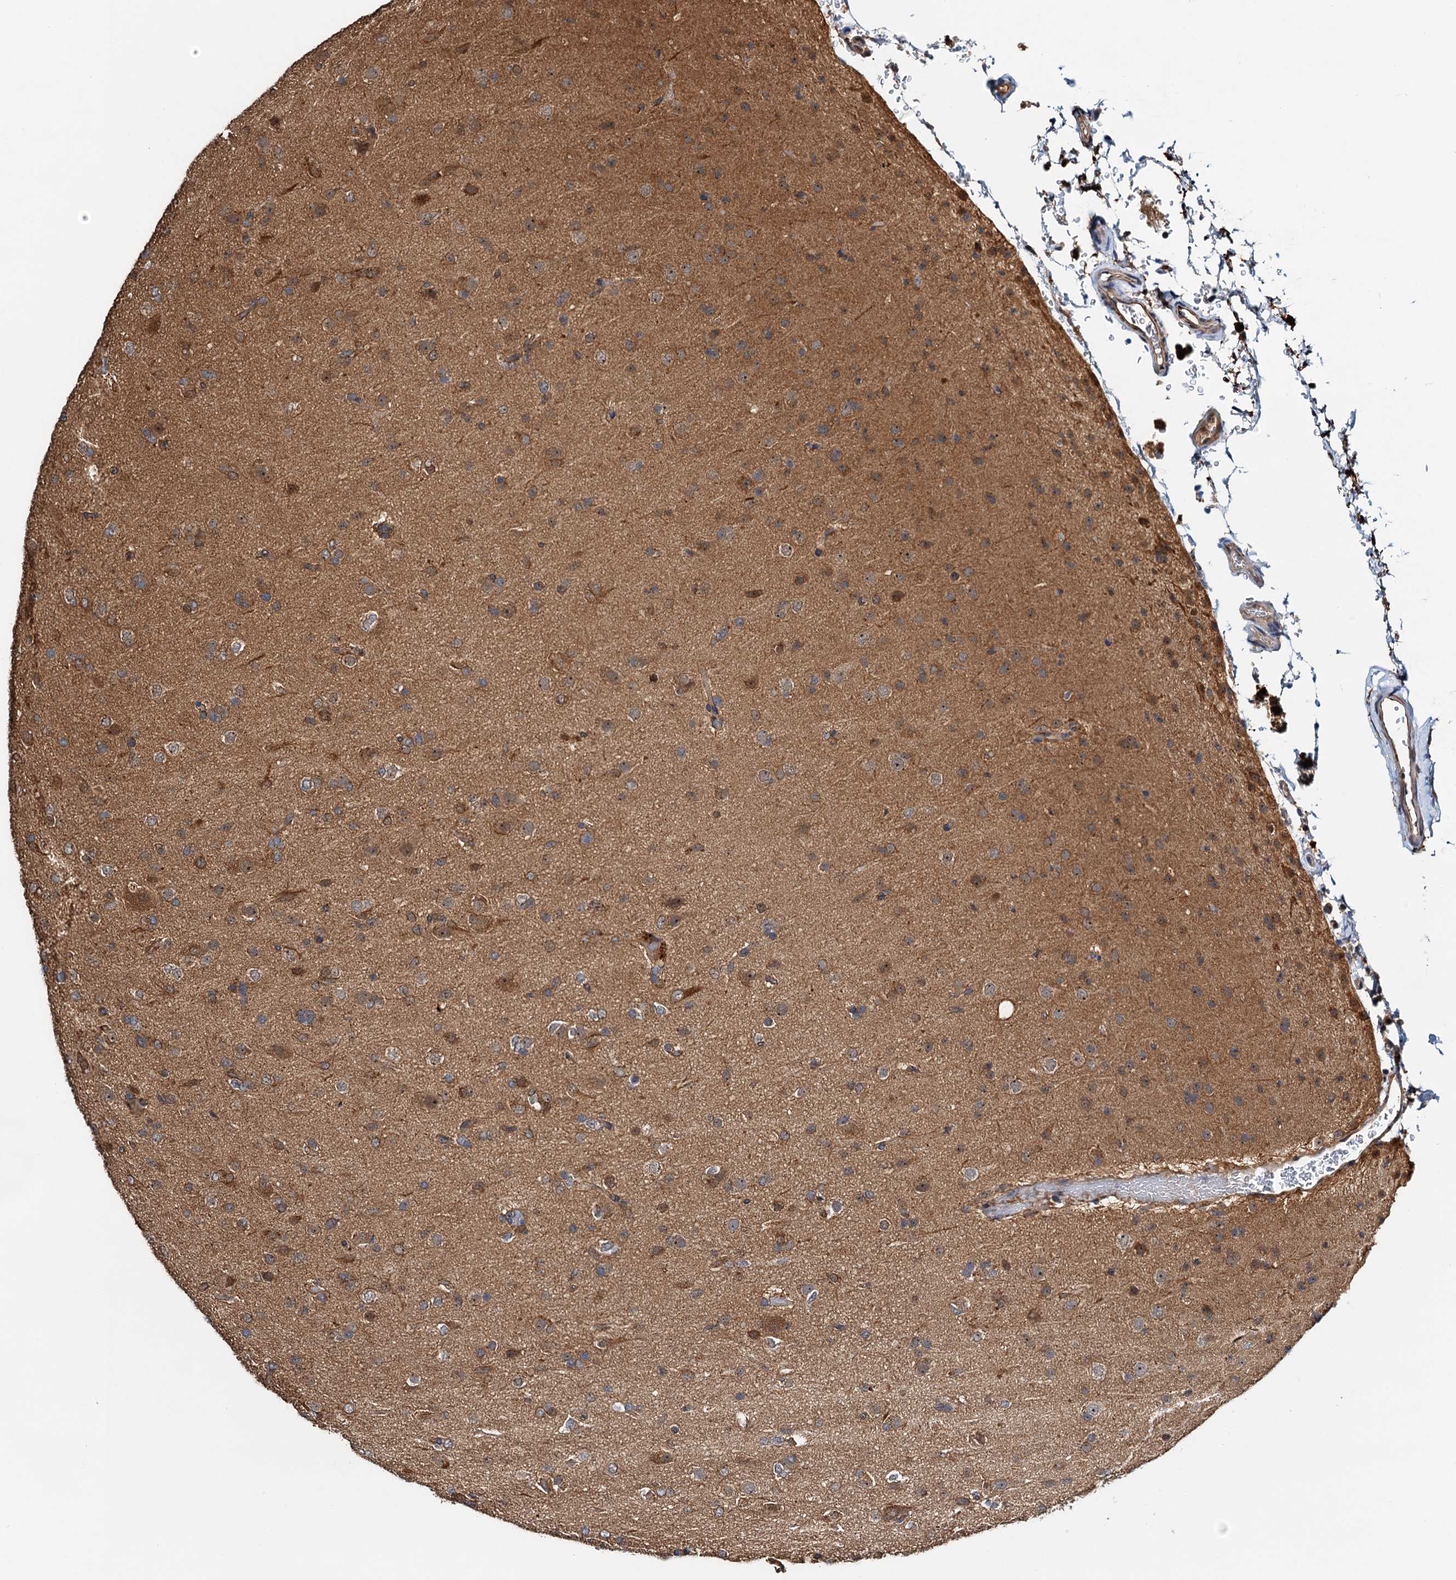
{"staining": {"intensity": "weak", "quantity": "<25%", "location": "cytoplasmic/membranous"}, "tissue": "glioma", "cell_type": "Tumor cells", "image_type": "cancer", "snomed": [{"axis": "morphology", "description": "Glioma, malignant, Low grade"}, {"axis": "topography", "description": "Brain"}], "caption": "Human glioma stained for a protein using immunohistochemistry shows no staining in tumor cells.", "gene": "USP6NL", "patient": {"sex": "male", "age": 65}}